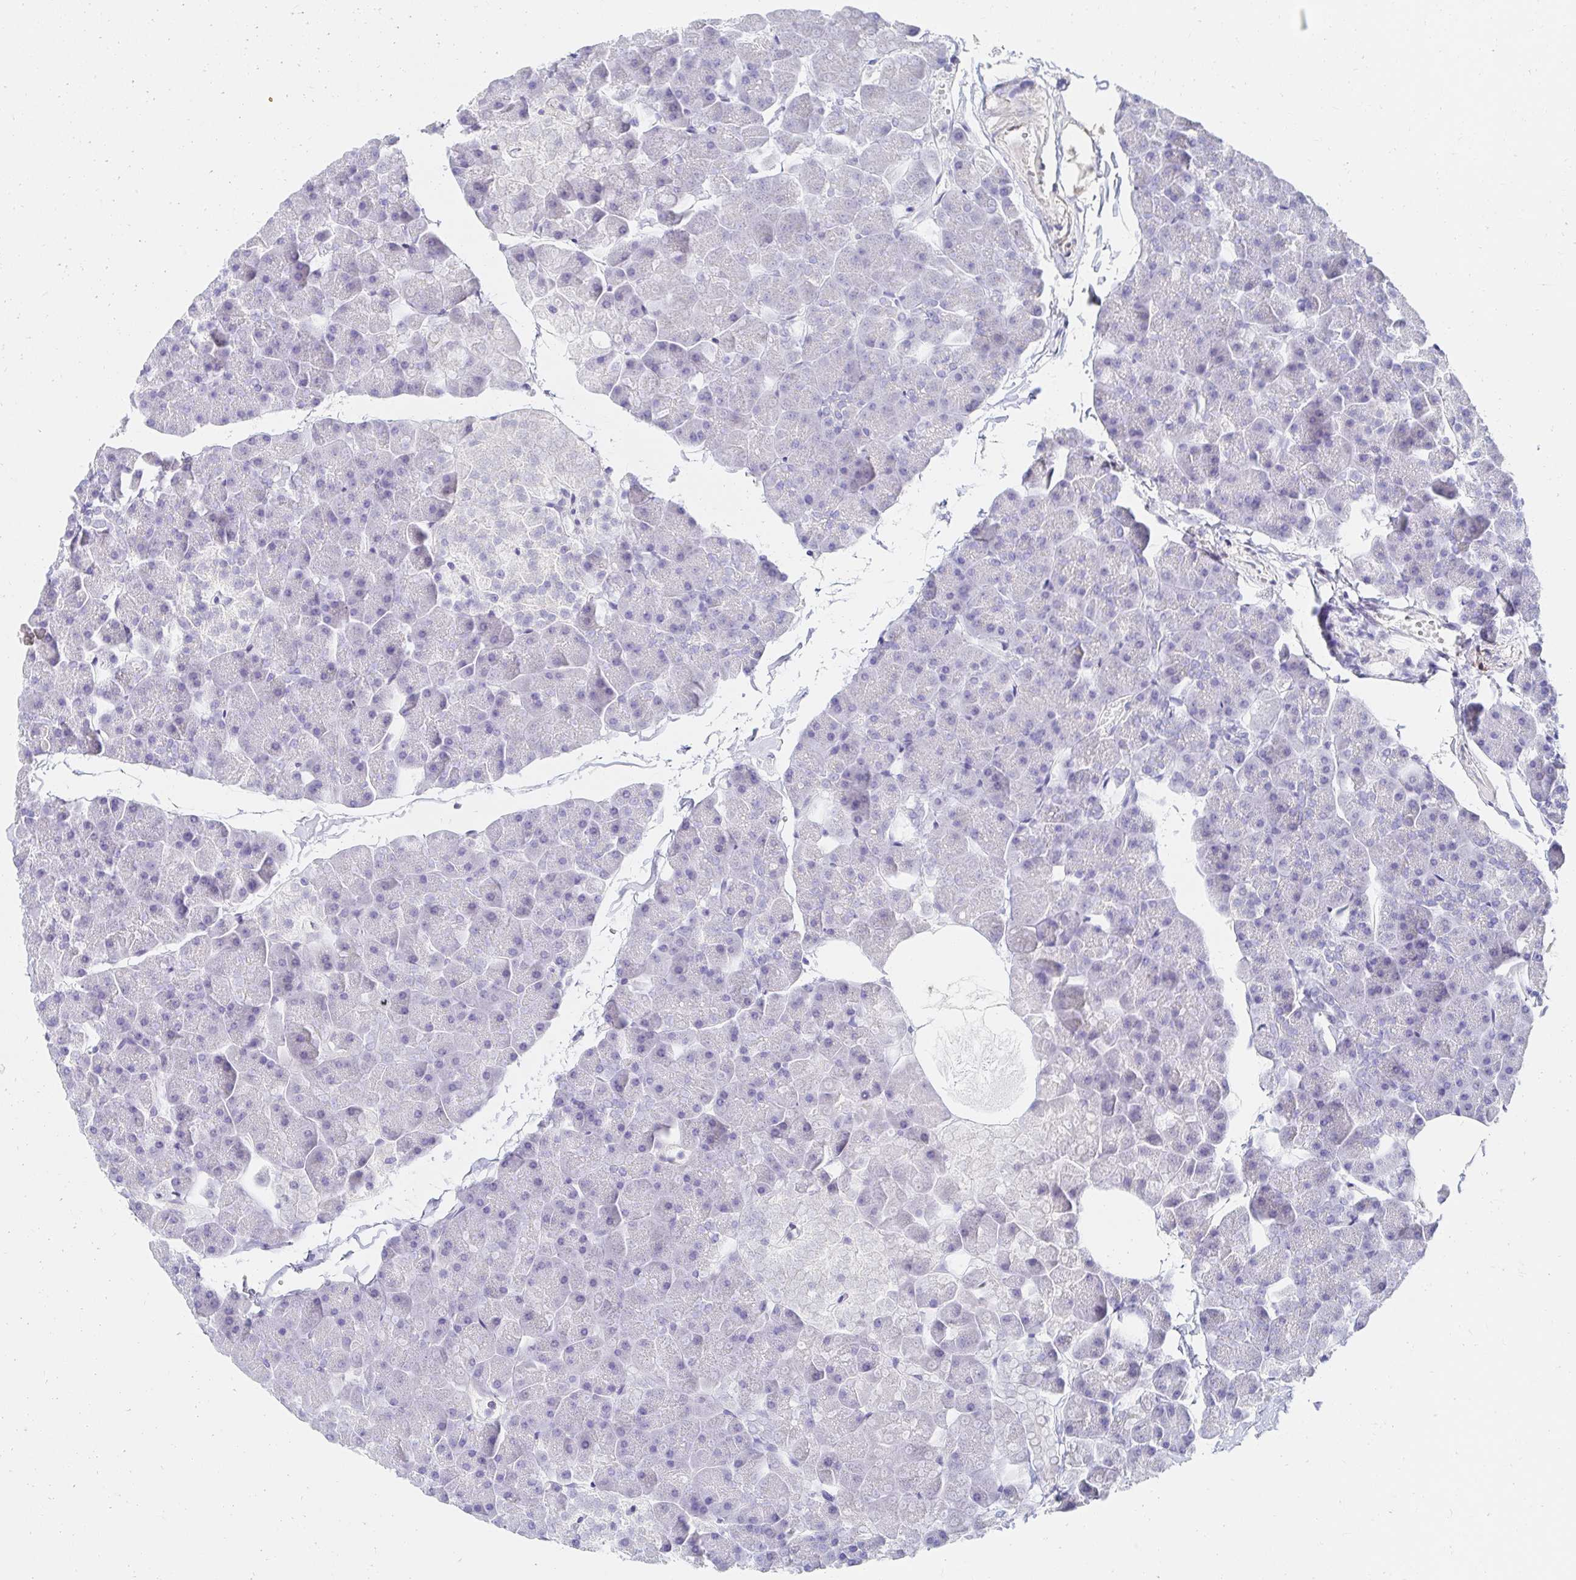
{"staining": {"intensity": "negative", "quantity": "none", "location": "none"}, "tissue": "pancreas", "cell_type": "Exocrine glandular cells", "image_type": "normal", "snomed": [{"axis": "morphology", "description": "Normal tissue, NOS"}, {"axis": "topography", "description": "Pancreas"}], "caption": "Pancreas stained for a protein using immunohistochemistry (IHC) displays no expression exocrine glandular cells.", "gene": "AKAP14", "patient": {"sex": "male", "age": 35}}